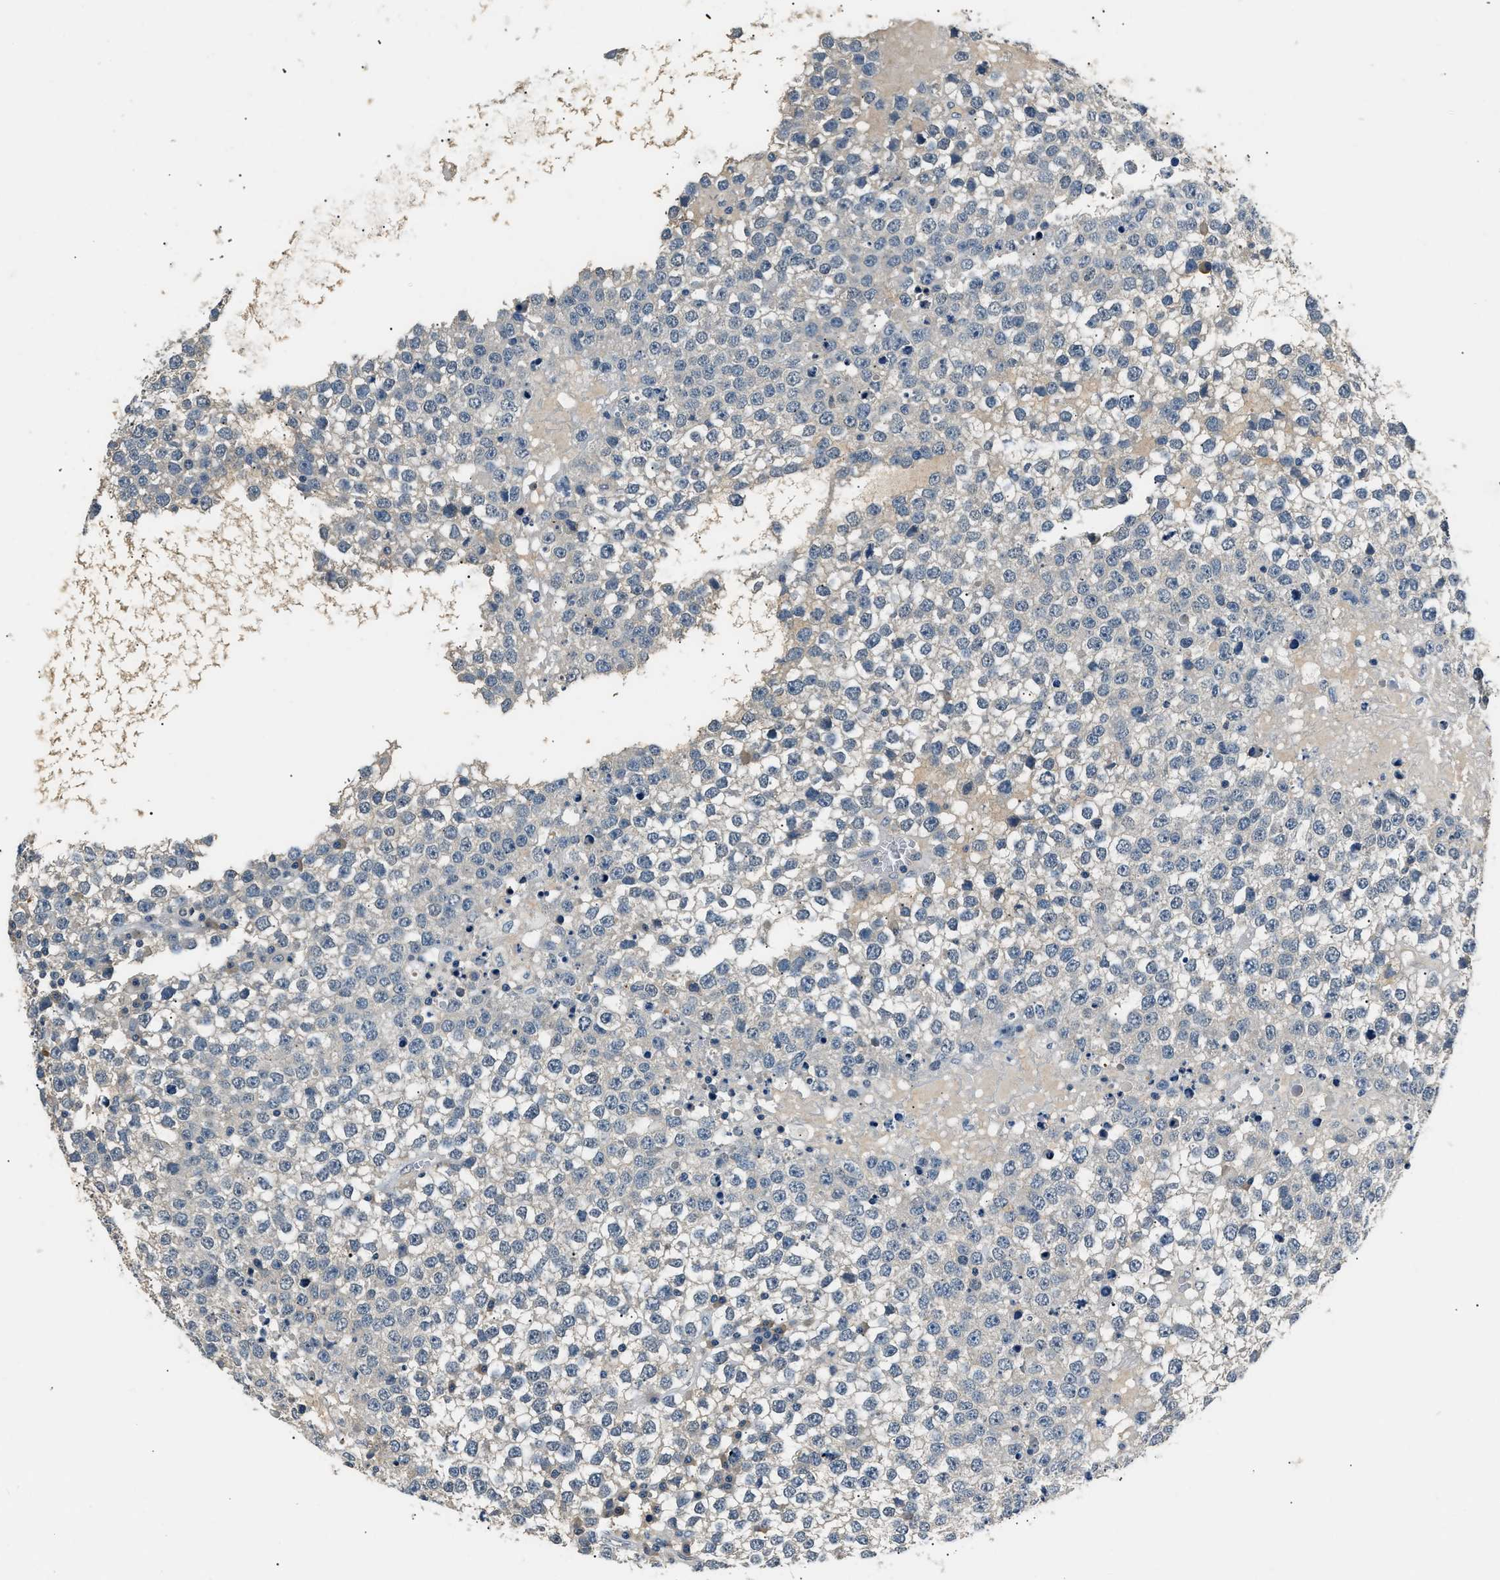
{"staining": {"intensity": "negative", "quantity": "none", "location": "none"}, "tissue": "testis cancer", "cell_type": "Tumor cells", "image_type": "cancer", "snomed": [{"axis": "morphology", "description": "Seminoma, NOS"}, {"axis": "topography", "description": "Testis"}], "caption": "This is a micrograph of immunohistochemistry staining of testis cancer (seminoma), which shows no staining in tumor cells.", "gene": "INHA", "patient": {"sex": "male", "age": 65}}